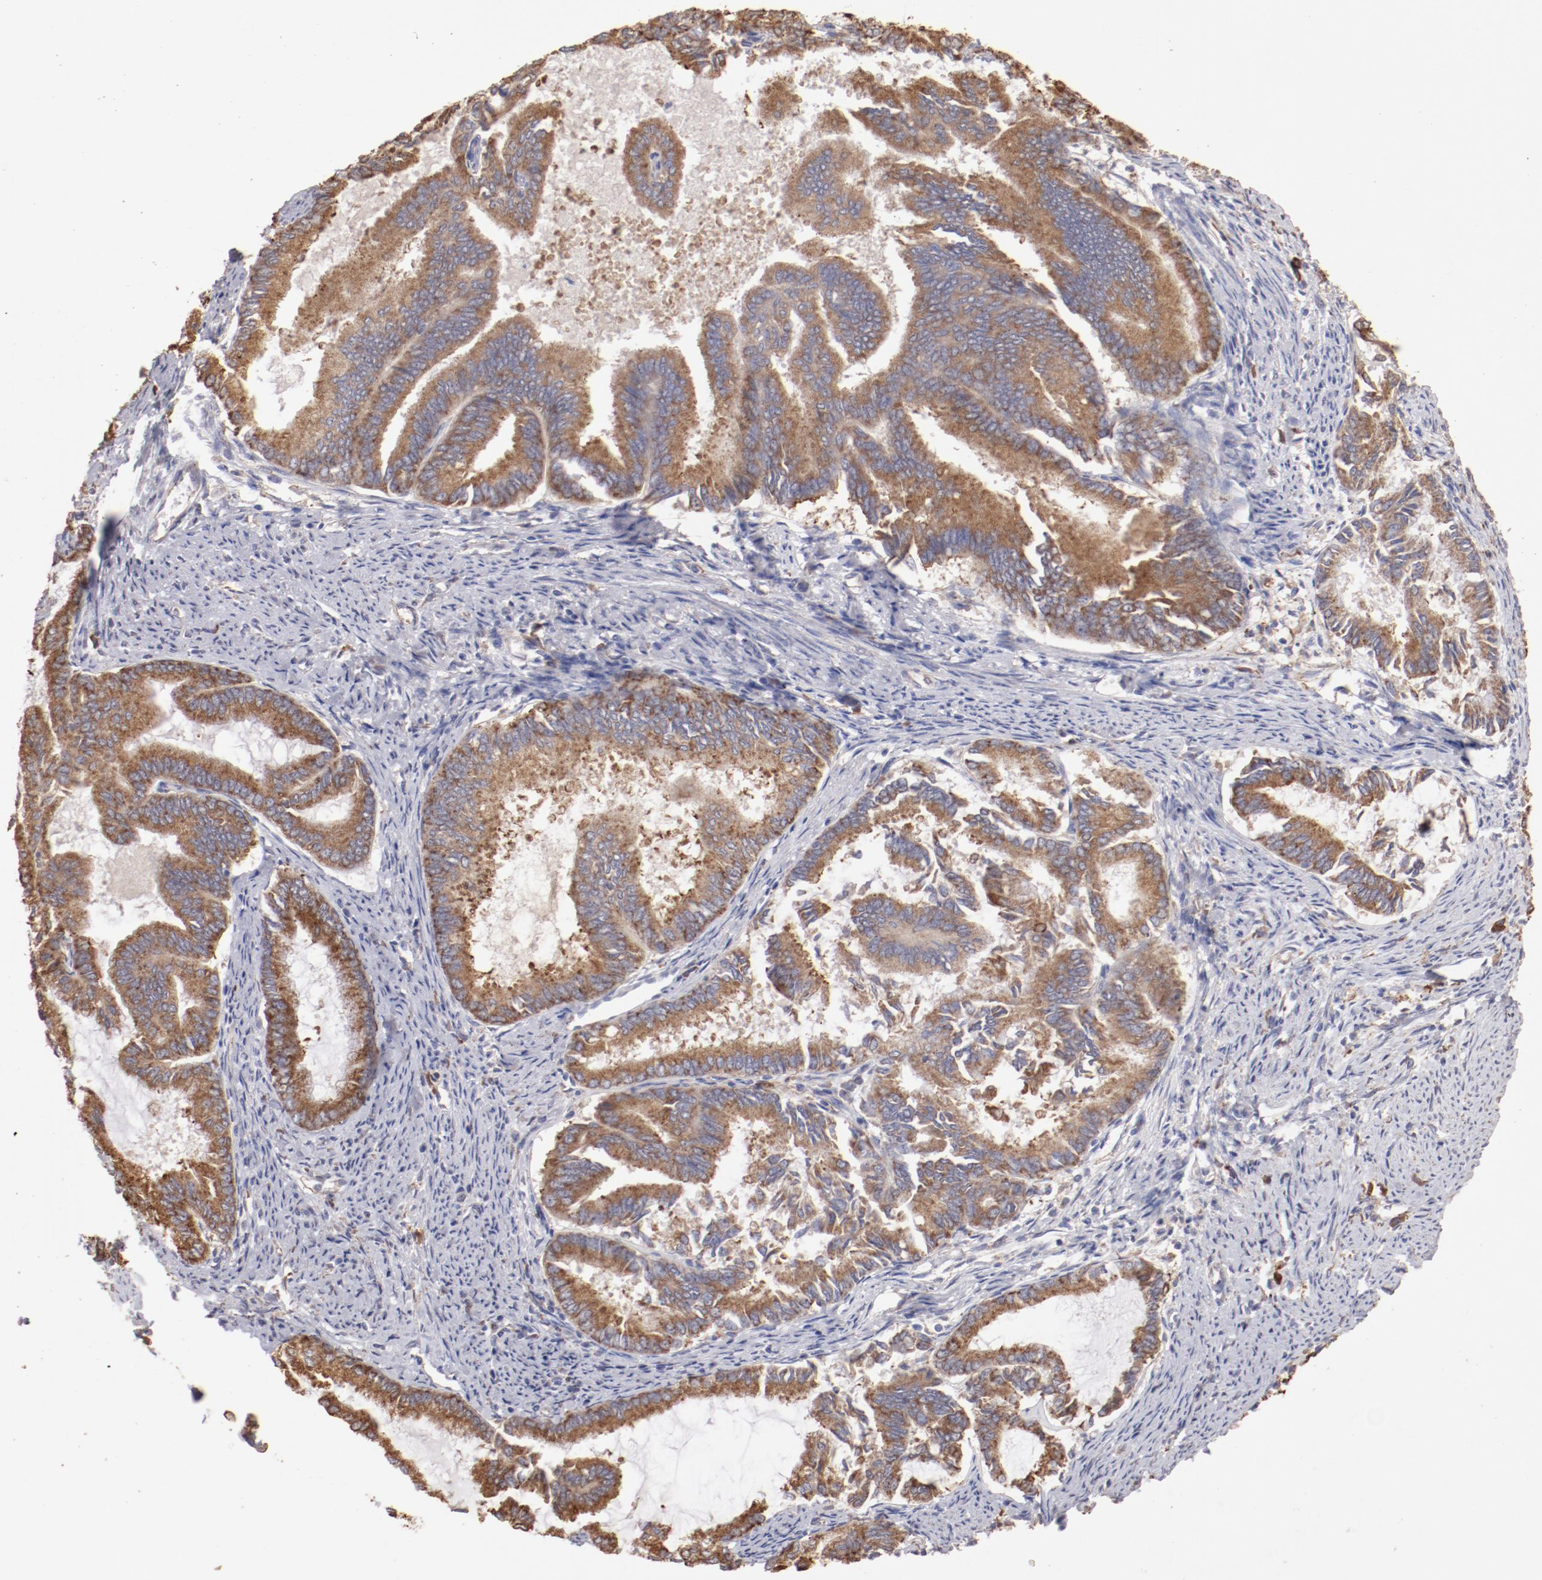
{"staining": {"intensity": "moderate", "quantity": ">75%", "location": "cytoplasmic/membranous"}, "tissue": "endometrial cancer", "cell_type": "Tumor cells", "image_type": "cancer", "snomed": [{"axis": "morphology", "description": "Adenocarcinoma, NOS"}, {"axis": "topography", "description": "Endometrium"}], "caption": "Human endometrial adenocarcinoma stained for a protein (brown) shows moderate cytoplasmic/membranous positive positivity in approximately >75% of tumor cells.", "gene": "NFKBIE", "patient": {"sex": "female", "age": 86}}